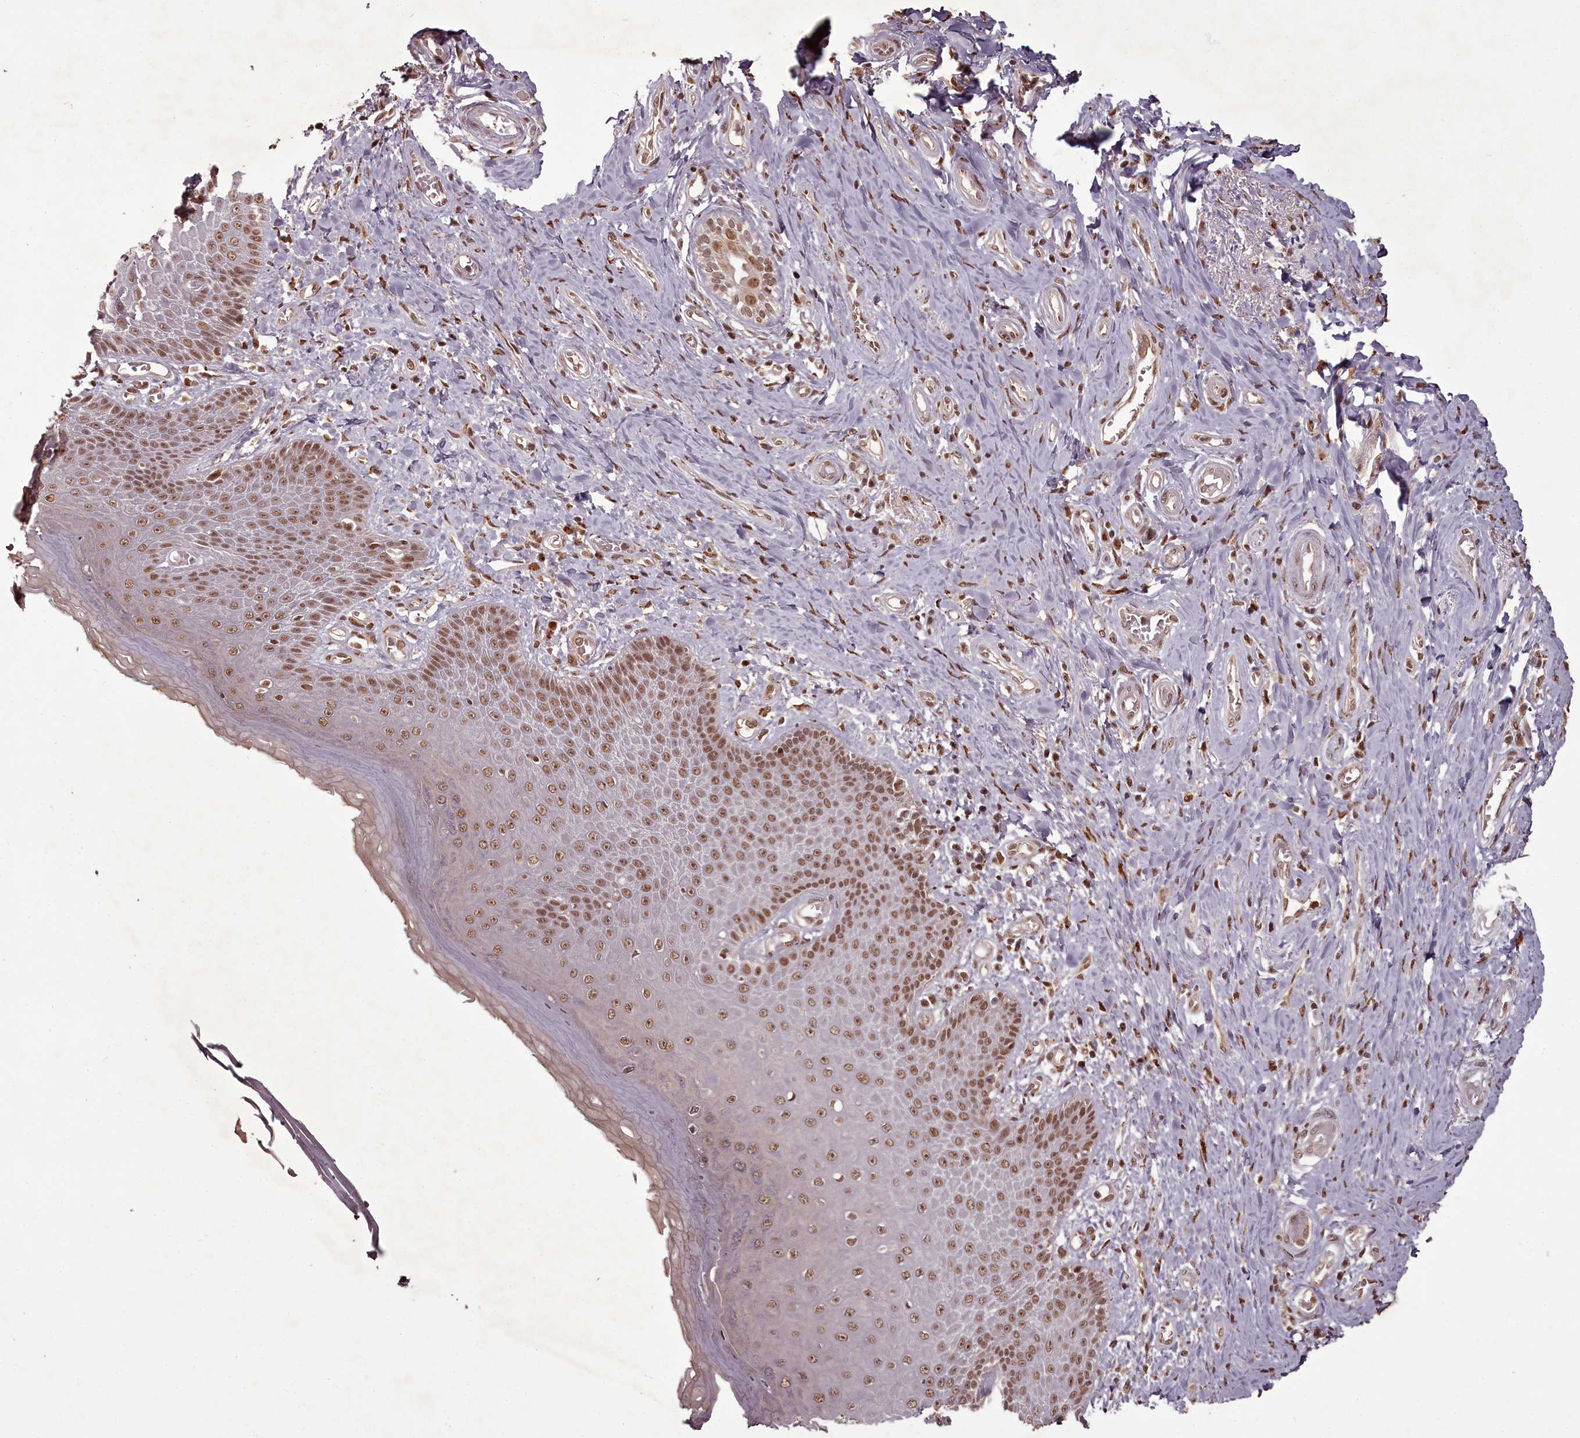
{"staining": {"intensity": "moderate", "quantity": ">75%", "location": "nuclear"}, "tissue": "skin", "cell_type": "Epidermal cells", "image_type": "normal", "snomed": [{"axis": "morphology", "description": "Normal tissue, NOS"}, {"axis": "topography", "description": "Anal"}], "caption": "The micrograph shows staining of normal skin, revealing moderate nuclear protein expression (brown color) within epidermal cells.", "gene": "CEP83", "patient": {"sex": "male", "age": 78}}